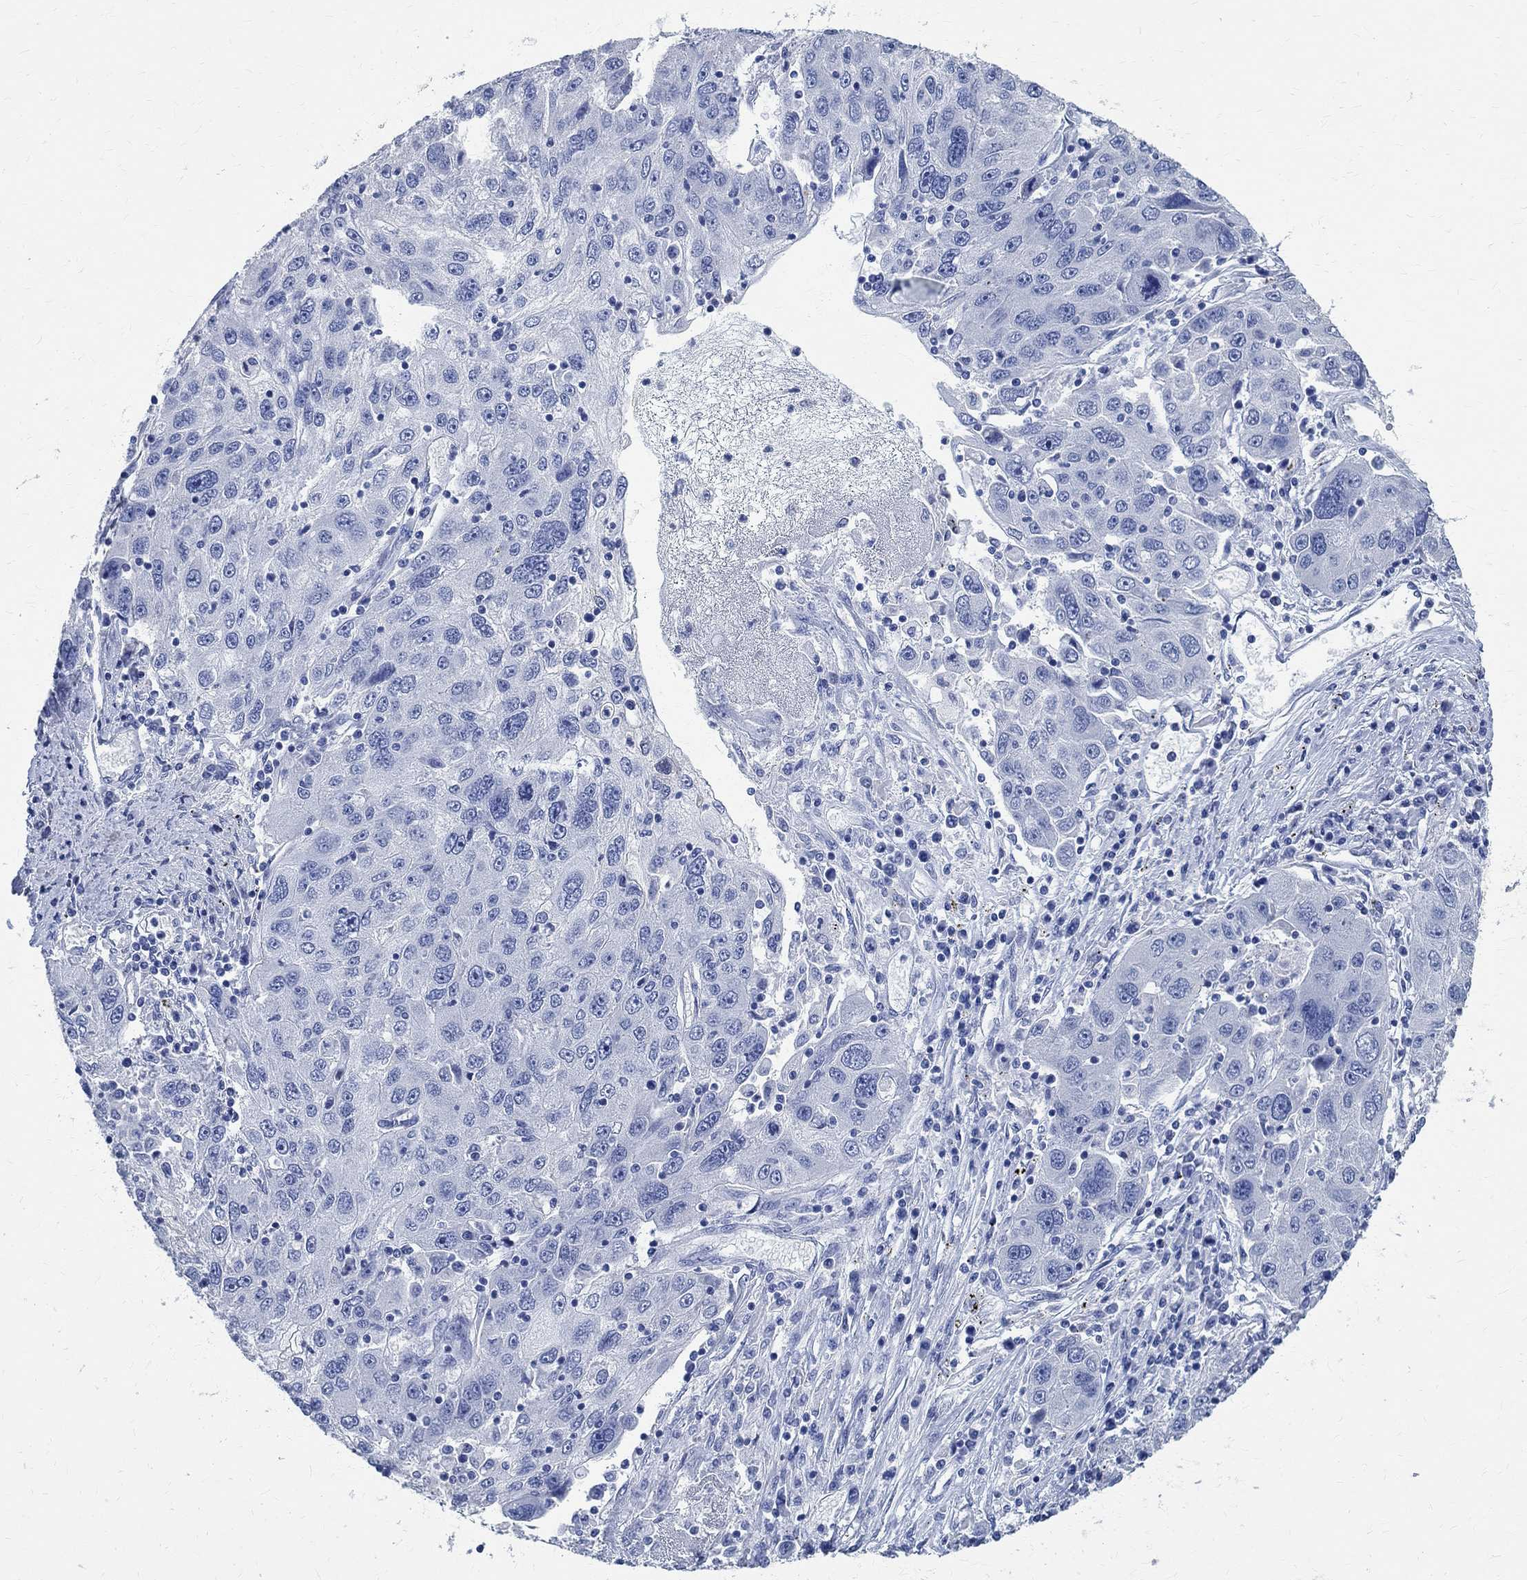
{"staining": {"intensity": "negative", "quantity": "none", "location": "none"}, "tissue": "stomach cancer", "cell_type": "Tumor cells", "image_type": "cancer", "snomed": [{"axis": "morphology", "description": "Adenocarcinoma, NOS"}, {"axis": "topography", "description": "Stomach"}], "caption": "Immunohistochemistry (IHC) photomicrograph of human adenocarcinoma (stomach) stained for a protein (brown), which displays no positivity in tumor cells. (DAB (3,3'-diaminobenzidine) immunohistochemistry visualized using brightfield microscopy, high magnification).", "gene": "TMEM221", "patient": {"sex": "male", "age": 56}}